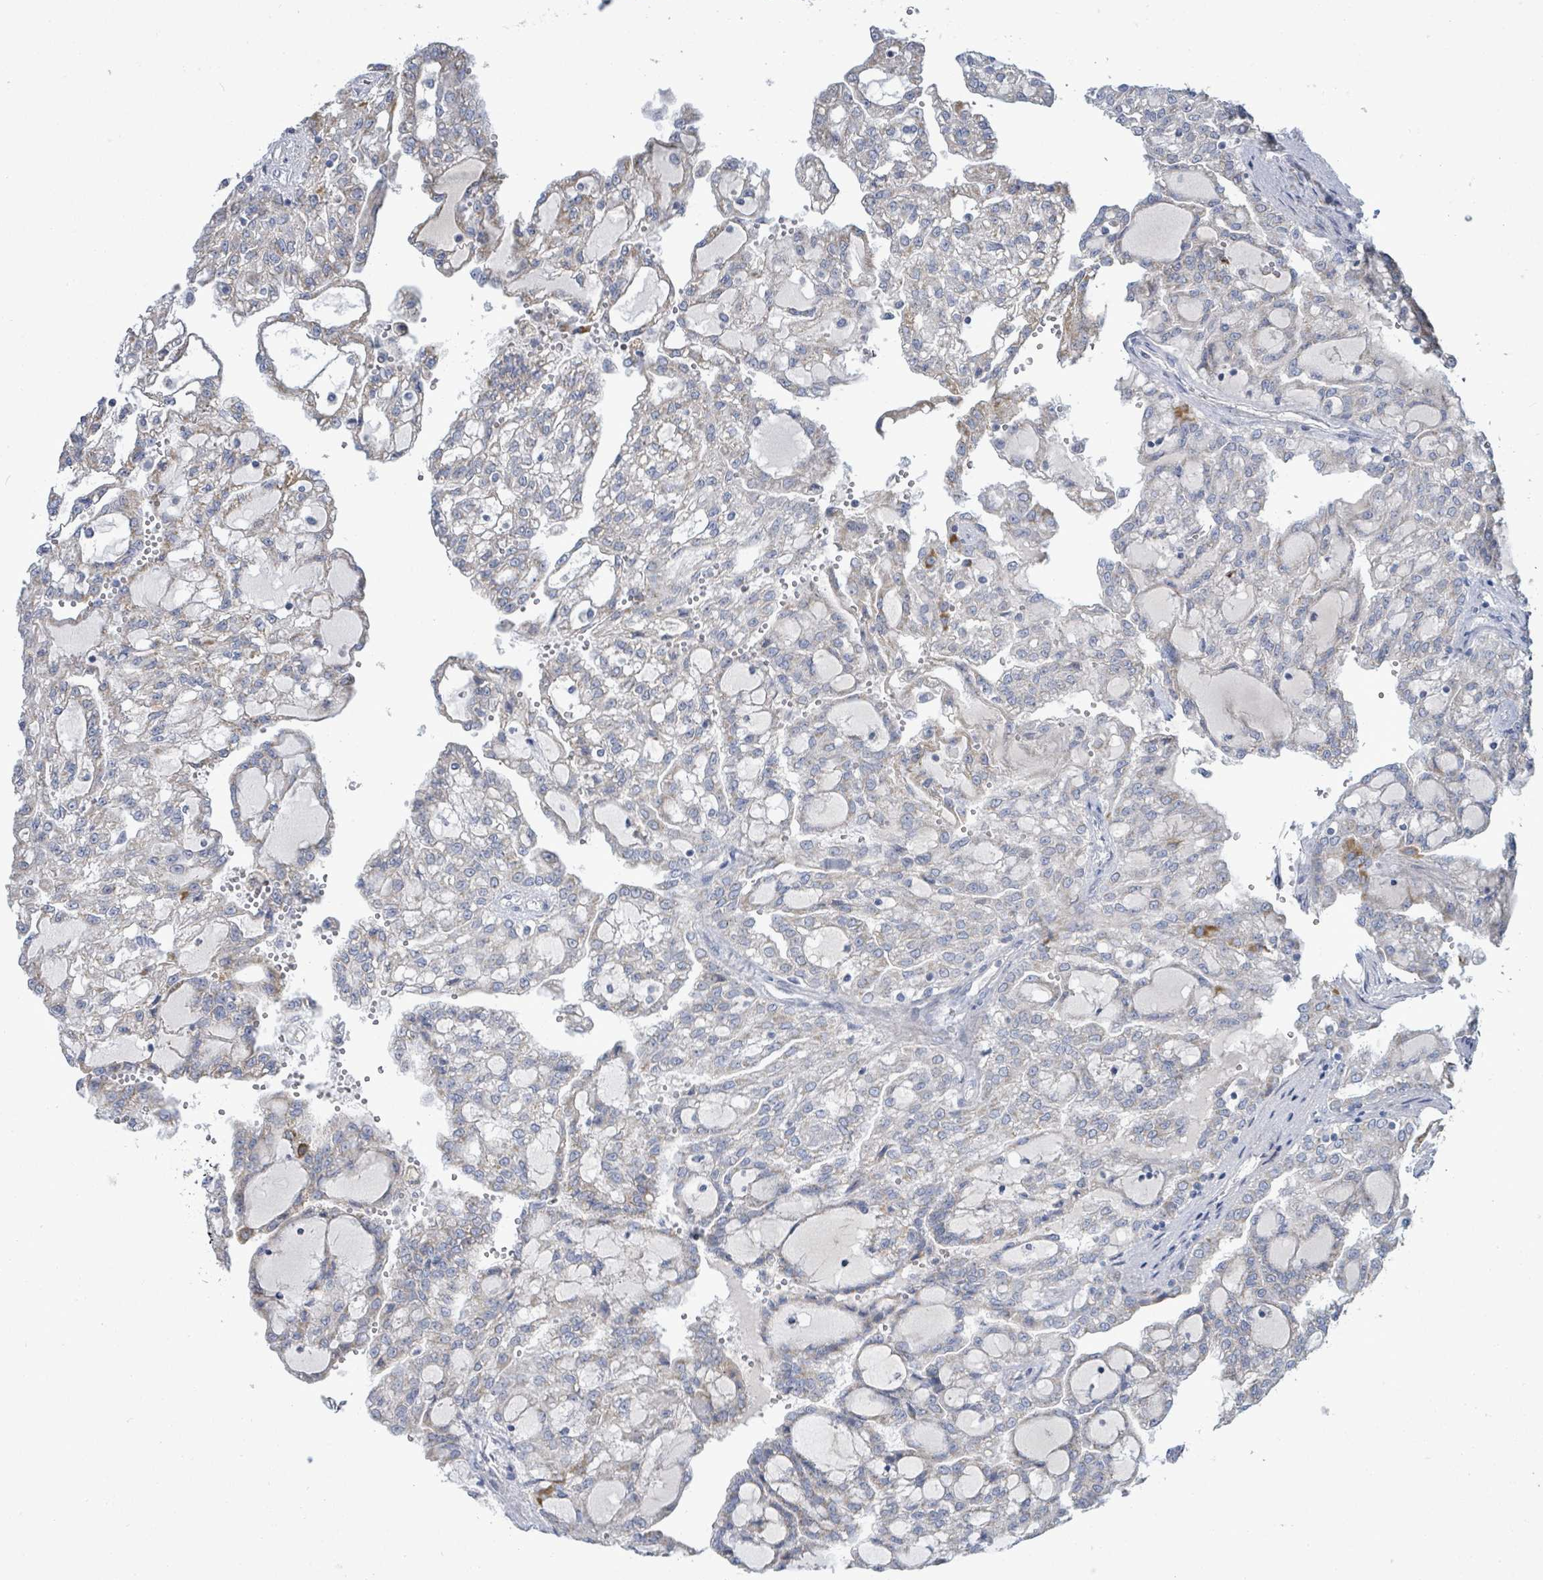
{"staining": {"intensity": "moderate", "quantity": "<25%", "location": "cytoplasmic/membranous"}, "tissue": "renal cancer", "cell_type": "Tumor cells", "image_type": "cancer", "snomed": [{"axis": "morphology", "description": "Adenocarcinoma, NOS"}, {"axis": "topography", "description": "Kidney"}], "caption": "A low amount of moderate cytoplasmic/membranous expression is seen in about <25% of tumor cells in renal cancer (adenocarcinoma) tissue.", "gene": "ZFPM1", "patient": {"sex": "male", "age": 63}}